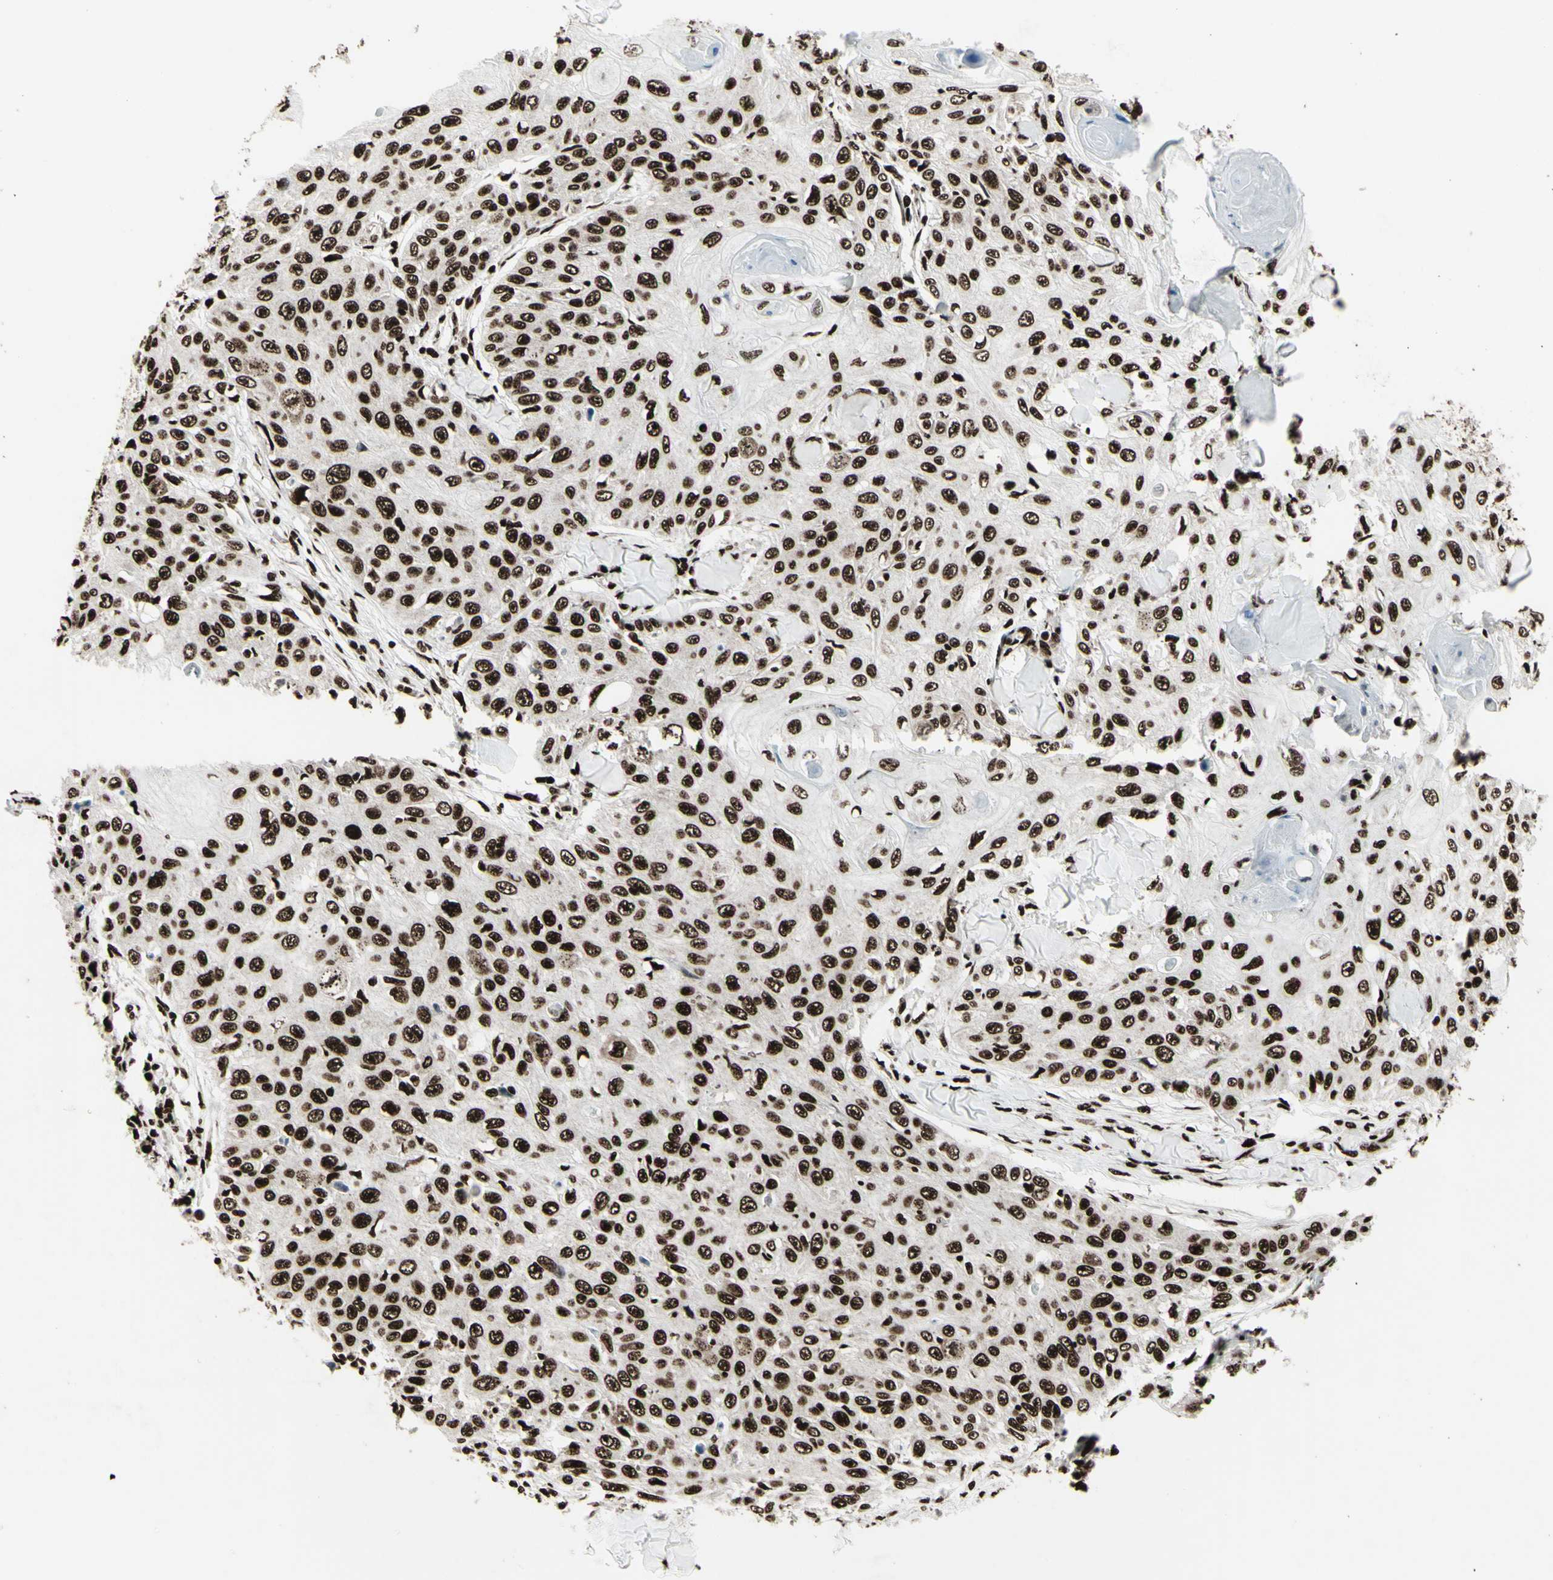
{"staining": {"intensity": "strong", "quantity": ">75%", "location": "nuclear"}, "tissue": "skin cancer", "cell_type": "Tumor cells", "image_type": "cancer", "snomed": [{"axis": "morphology", "description": "Squamous cell carcinoma, NOS"}, {"axis": "topography", "description": "Skin"}], "caption": "An IHC photomicrograph of neoplastic tissue is shown. Protein staining in brown labels strong nuclear positivity in squamous cell carcinoma (skin) within tumor cells.", "gene": "U2AF2", "patient": {"sex": "male", "age": 86}}